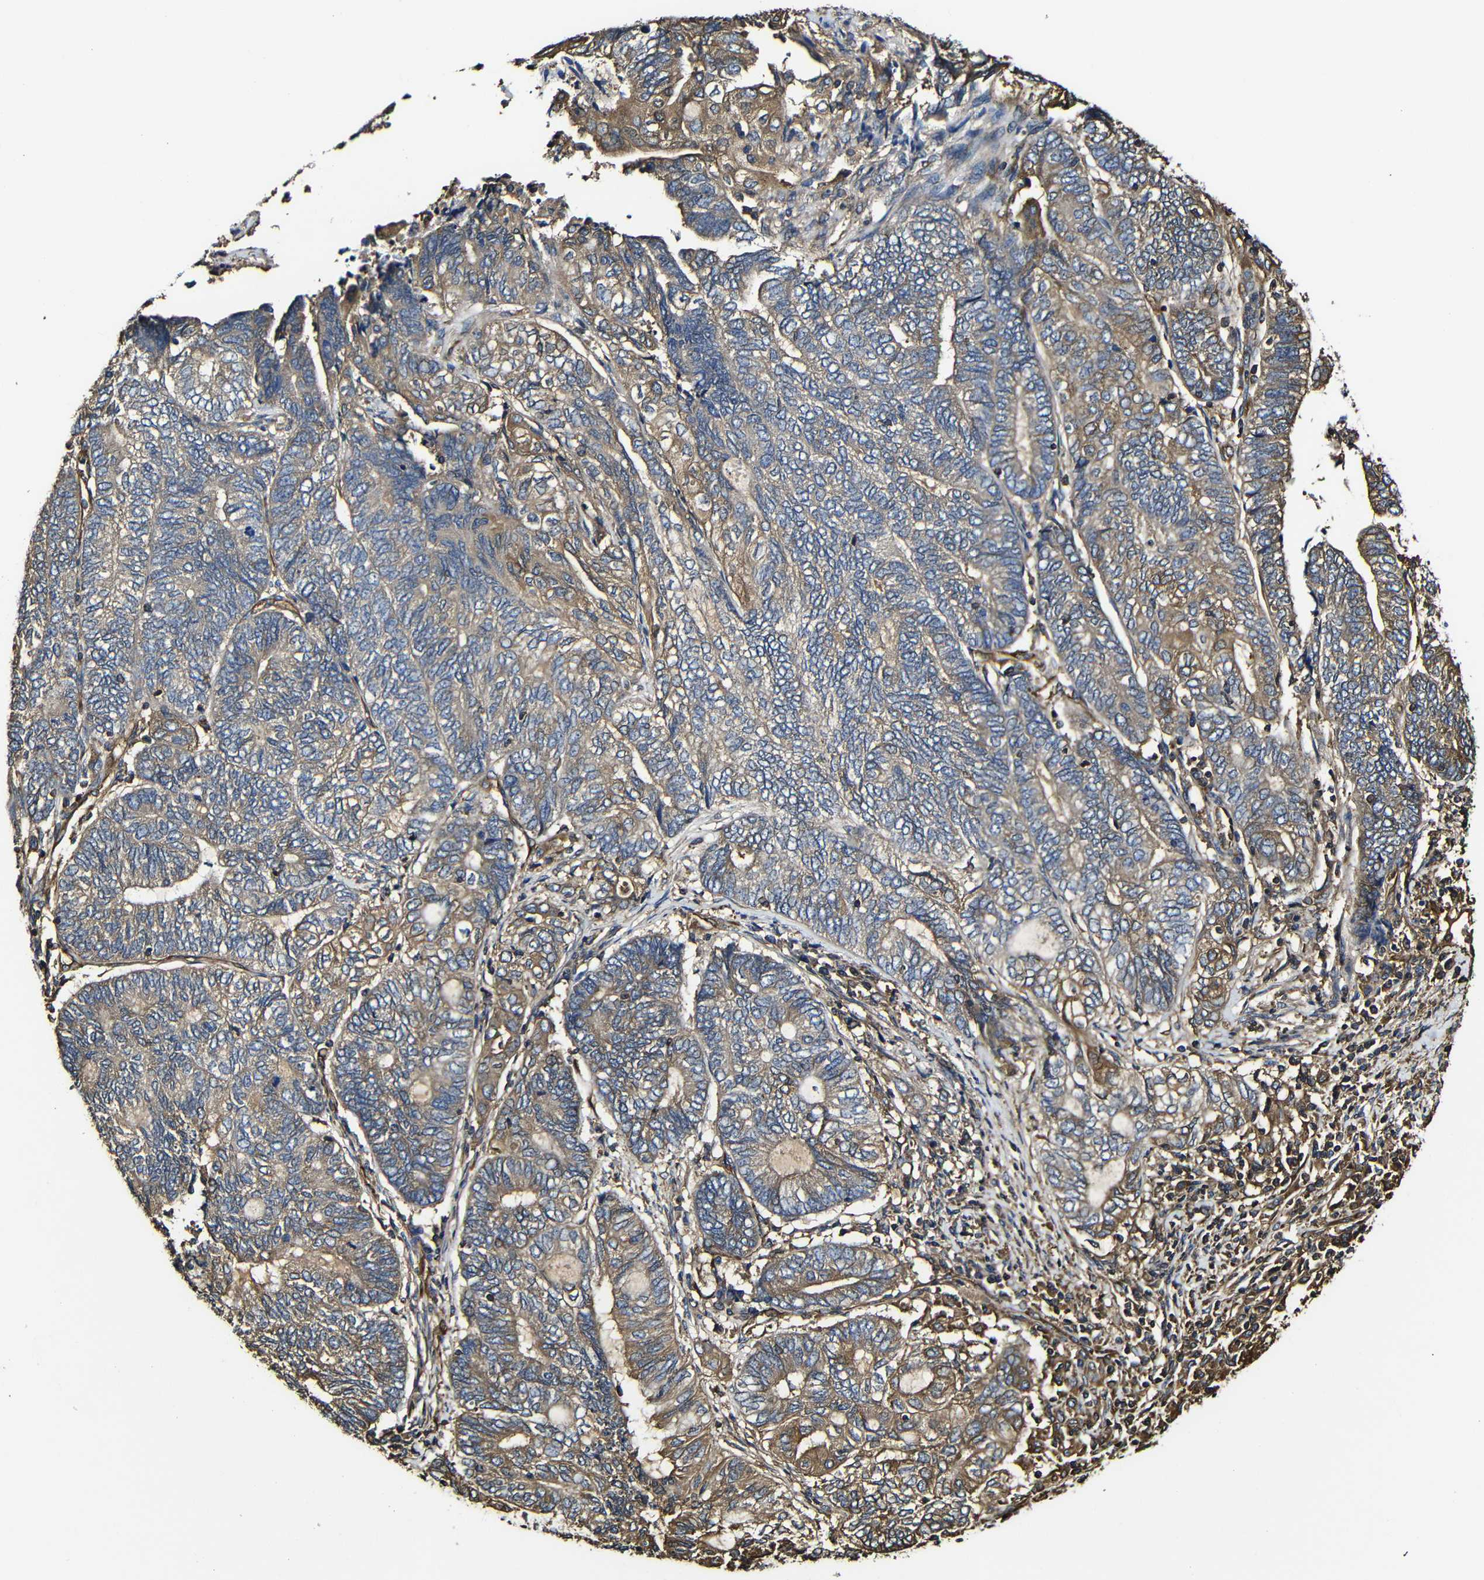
{"staining": {"intensity": "moderate", "quantity": ">75%", "location": "cytoplasmic/membranous"}, "tissue": "endometrial cancer", "cell_type": "Tumor cells", "image_type": "cancer", "snomed": [{"axis": "morphology", "description": "Adenocarcinoma, NOS"}, {"axis": "topography", "description": "Uterus"}, {"axis": "topography", "description": "Endometrium"}], "caption": "Endometrial adenocarcinoma stained with immunohistochemistry reveals moderate cytoplasmic/membranous expression in about >75% of tumor cells.", "gene": "MSN", "patient": {"sex": "female", "age": 70}}